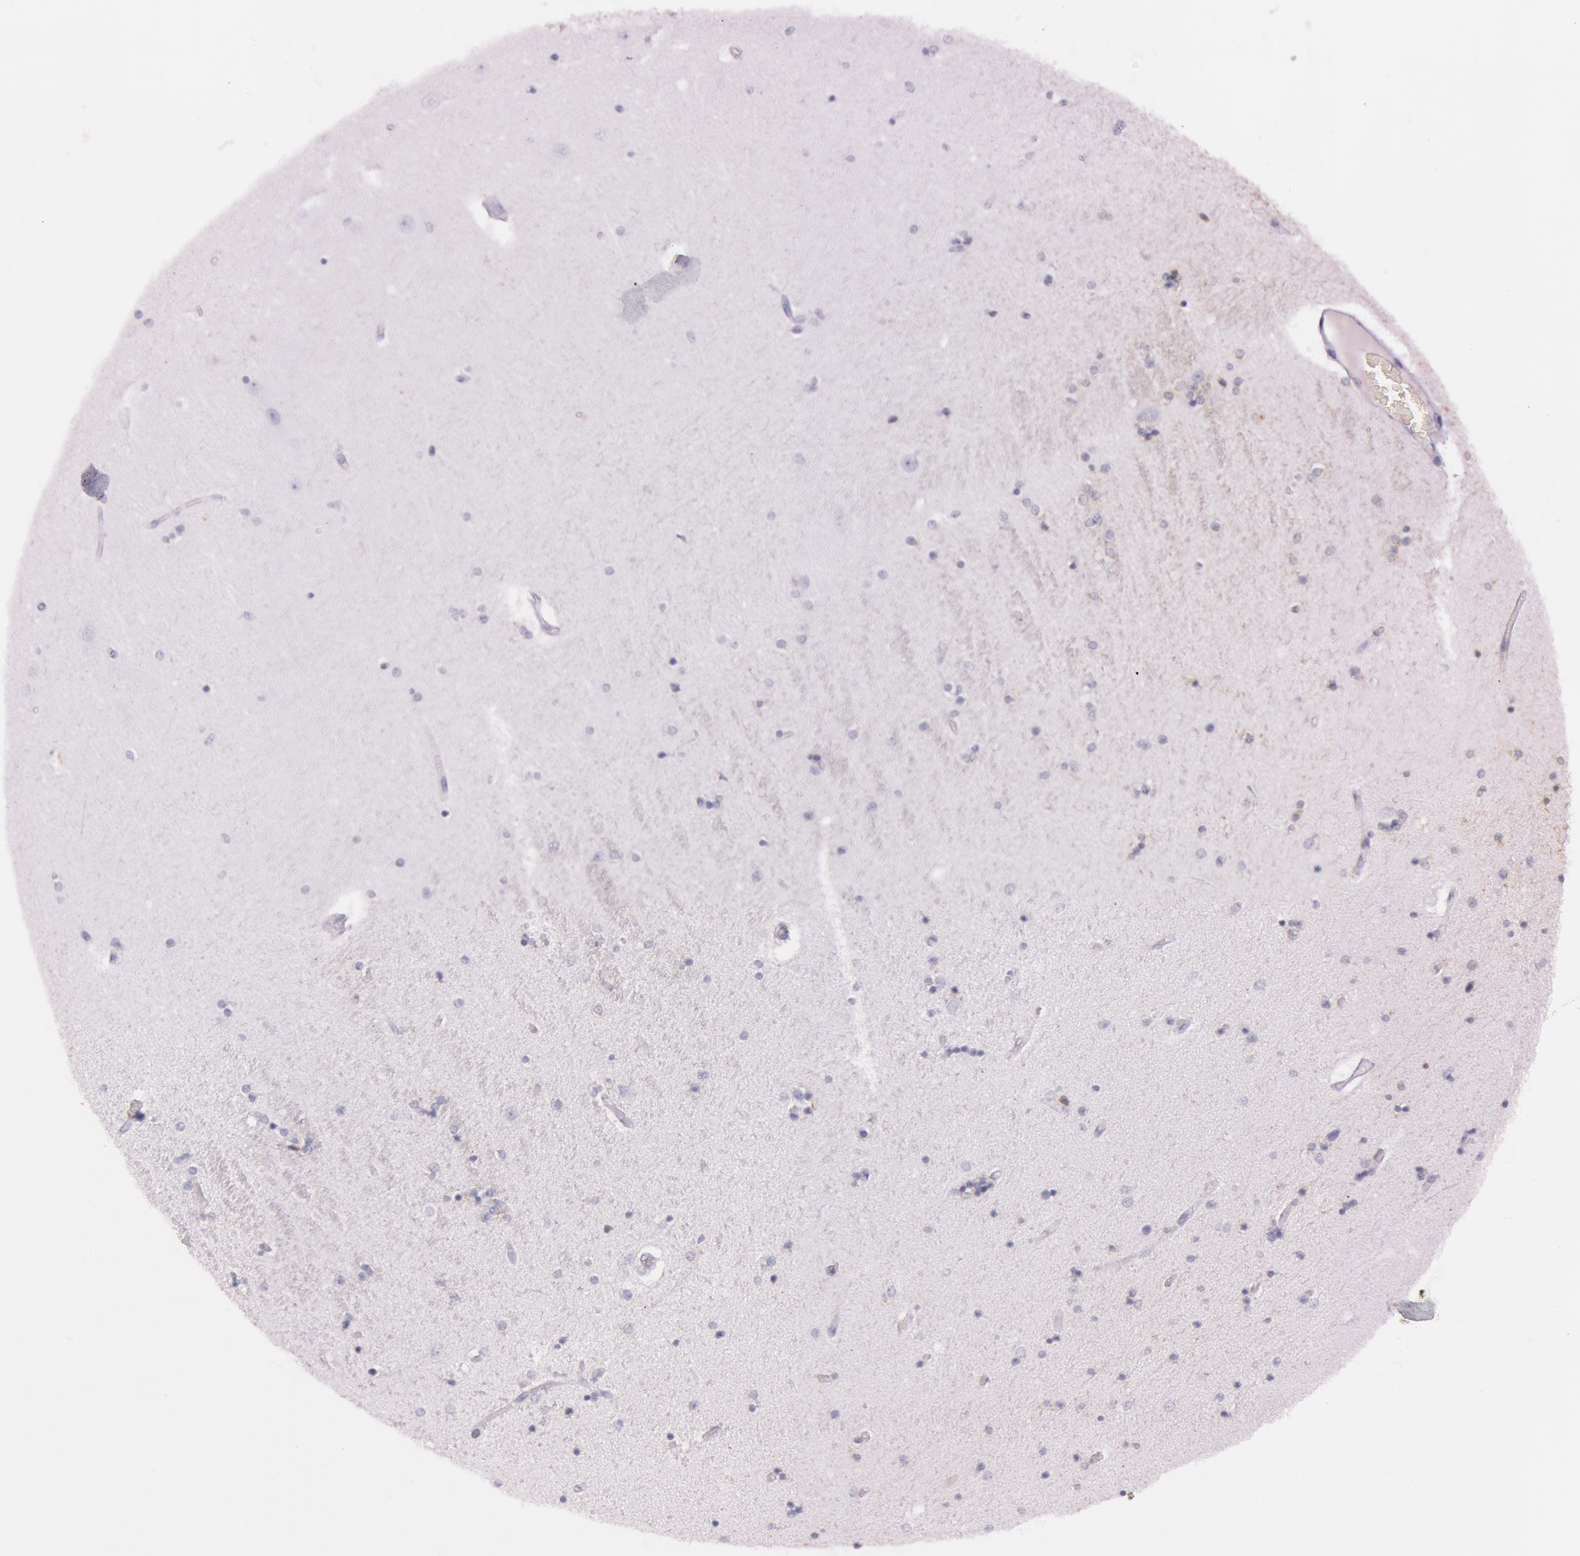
{"staining": {"intensity": "negative", "quantity": "none", "location": "none"}, "tissue": "hippocampus", "cell_type": "Glial cells", "image_type": "normal", "snomed": [{"axis": "morphology", "description": "Normal tissue, NOS"}, {"axis": "topography", "description": "Hippocampus"}], "caption": "DAB immunohistochemical staining of benign hippocampus reveals no significant expression in glial cells.", "gene": "FOLH1", "patient": {"sex": "female", "age": 54}}